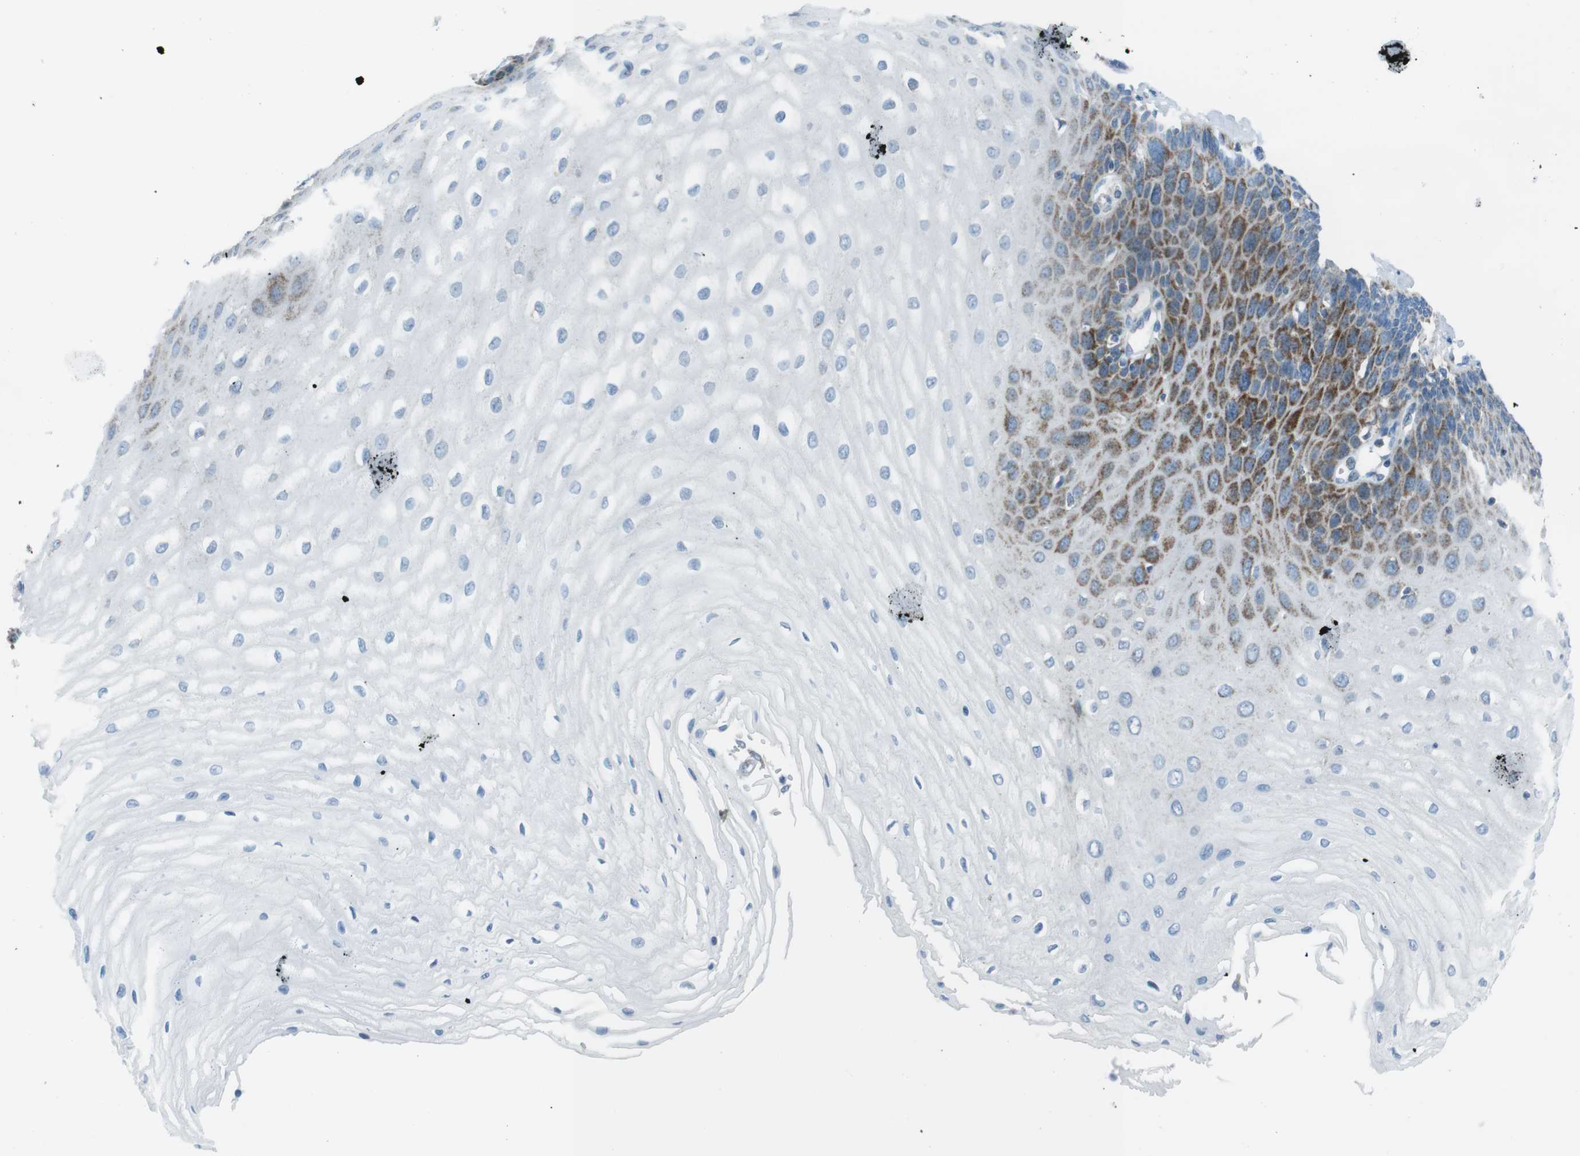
{"staining": {"intensity": "strong", "quantity": "25%-75%", "location": "cytoplasmic/membranous"}, "tissue": "esophagus", "cell_type": "Squamous epithelial cells", "image_type": "normal", "snomed": [{"axis": "morphology", "description": "Normal tissue, NOS"}, {"axis": "morphology", "description": "Squamous cell carcinoma, NOS"}, {"axis": "topography", "description": "Esophagus"}], "caption": "The micrograph displays staining of benign esophagus, revealing strong cytoplasmic/membranous protein staining (brown color) within squamous epithelial cells.", "gene": "DNAJA3", "patient": {"sex": "male", "age": 65}}